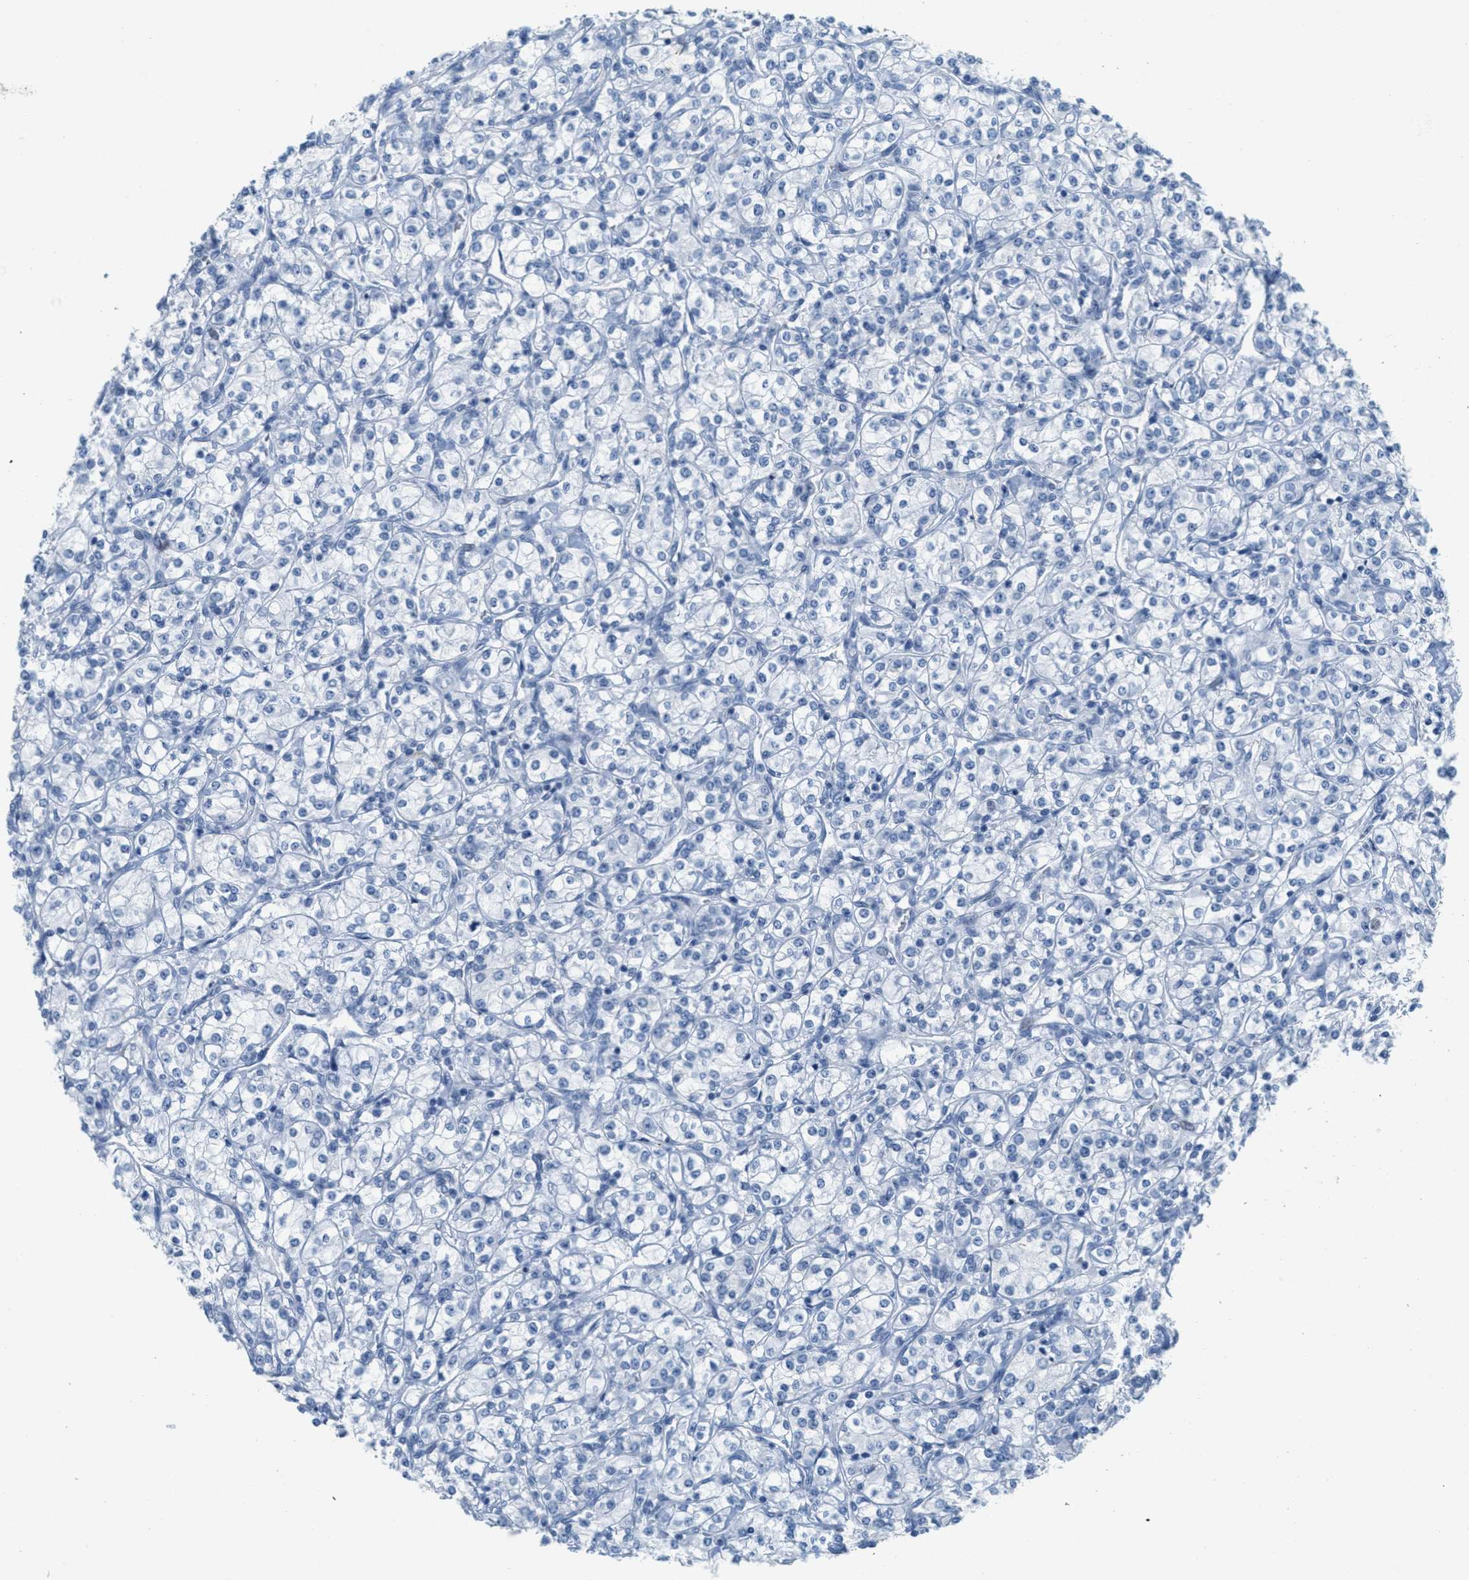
{"staining": {"intensity": "negative", "quantity": "none", "location": "none"}, "tissue": "renal cancer", "cell_type": "Tumor cells", "image_type": "cancer", "snomed": [{"axis": "morphology", "description": "Adenocarcinoma, NOS"}, {"axis": "topography", "description": "Kidney"}], "caption": "Tumor cells show no significant protein positivity in renal adenocarcinoma.", "gene": "GPM6A", "patient": {"sex": "male", "age": 77}}